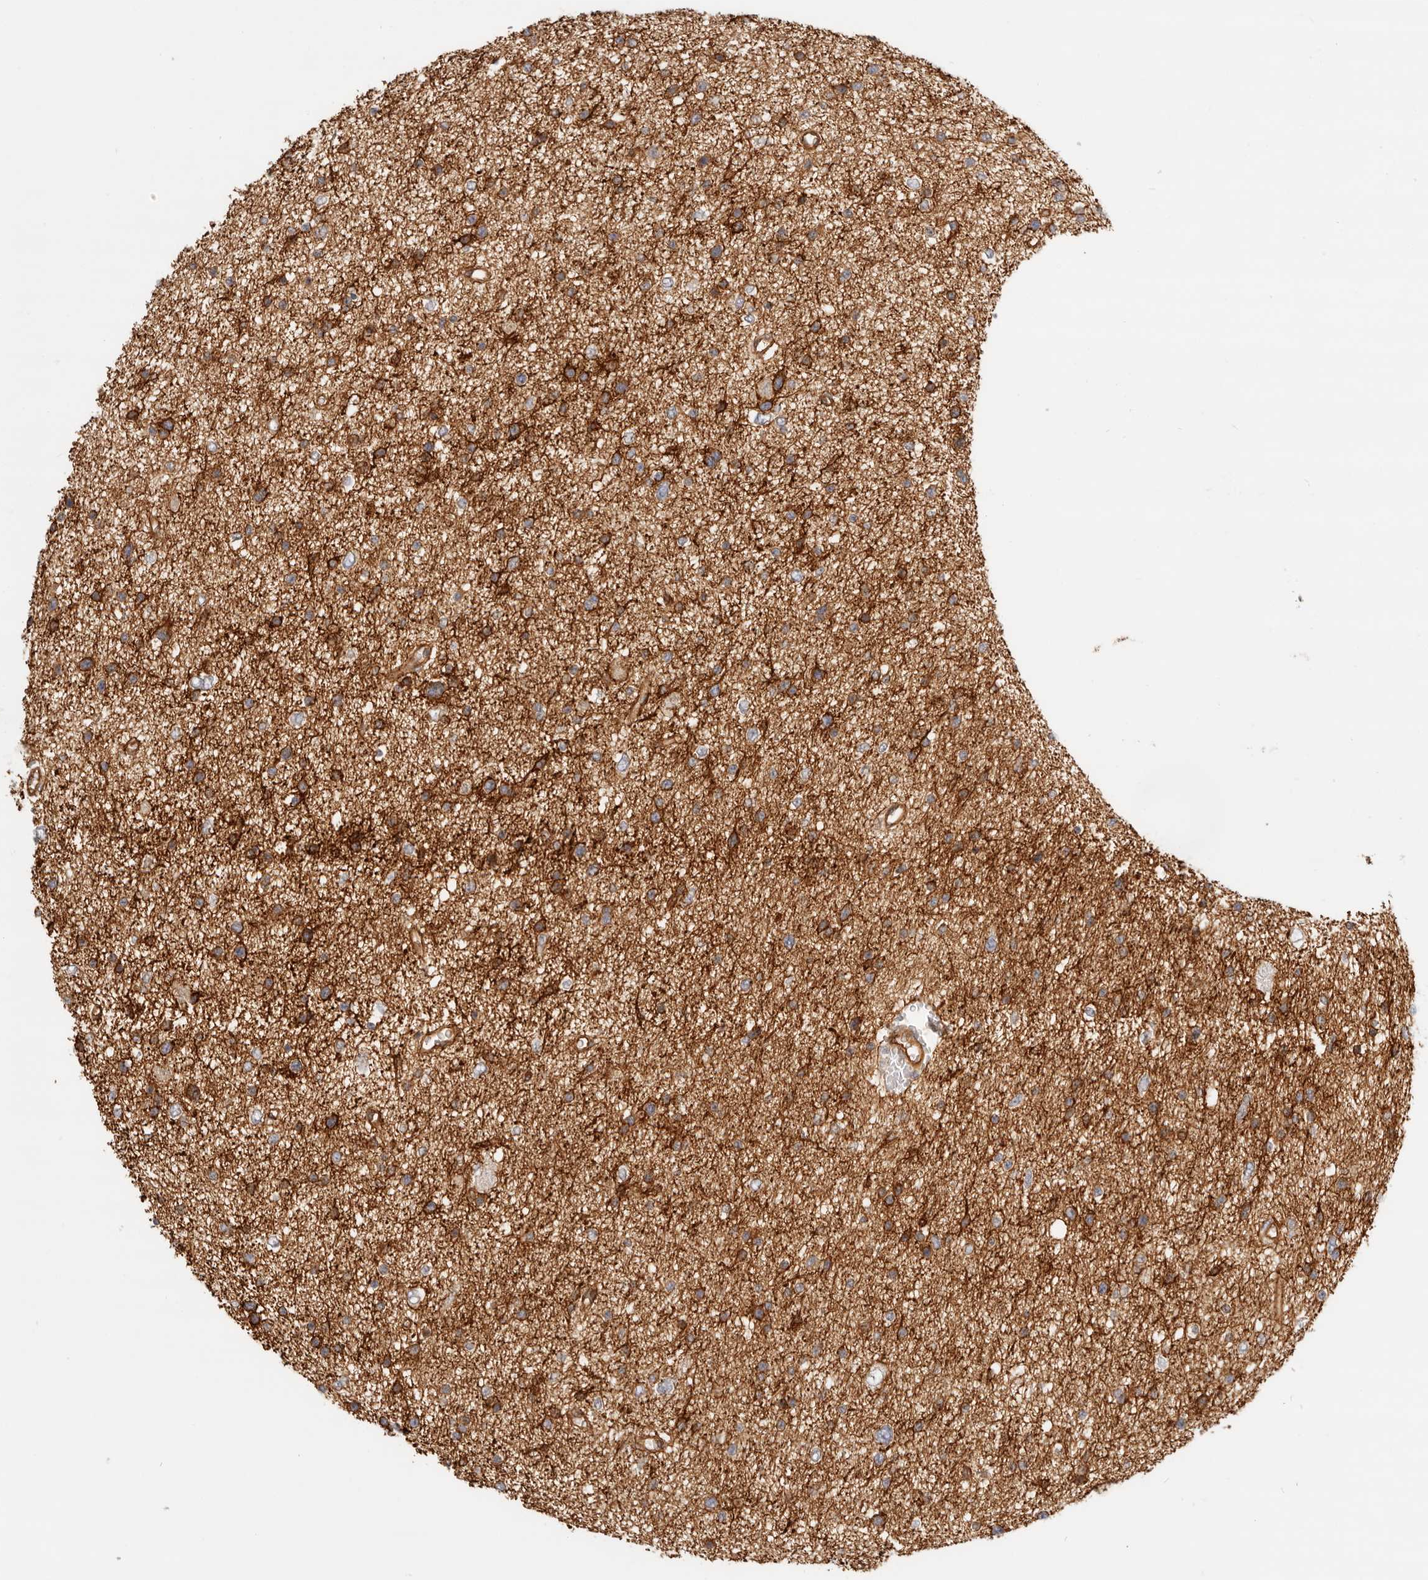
{"staining": {"intensity": "moderate", "quantity": "25%-75%", "location": "cytoplasmic/membranous"}, "tissue": "glioma", "cell_type": "Tumor cells", "image_type": "cancer", "snomed": [{"axis": "morphology", "description": "Glioma, malignant, Low grade"}, {"axis": "topography", "description": "Brain"}], "caption": "Tumor cells demonstrate medium levels of moderate cytoplasmic/membranous positivity in approximately 25%-75% of cells in human glioma.", "gene": "UFSP1", "patient": {"sex": "female", "age": 37}}